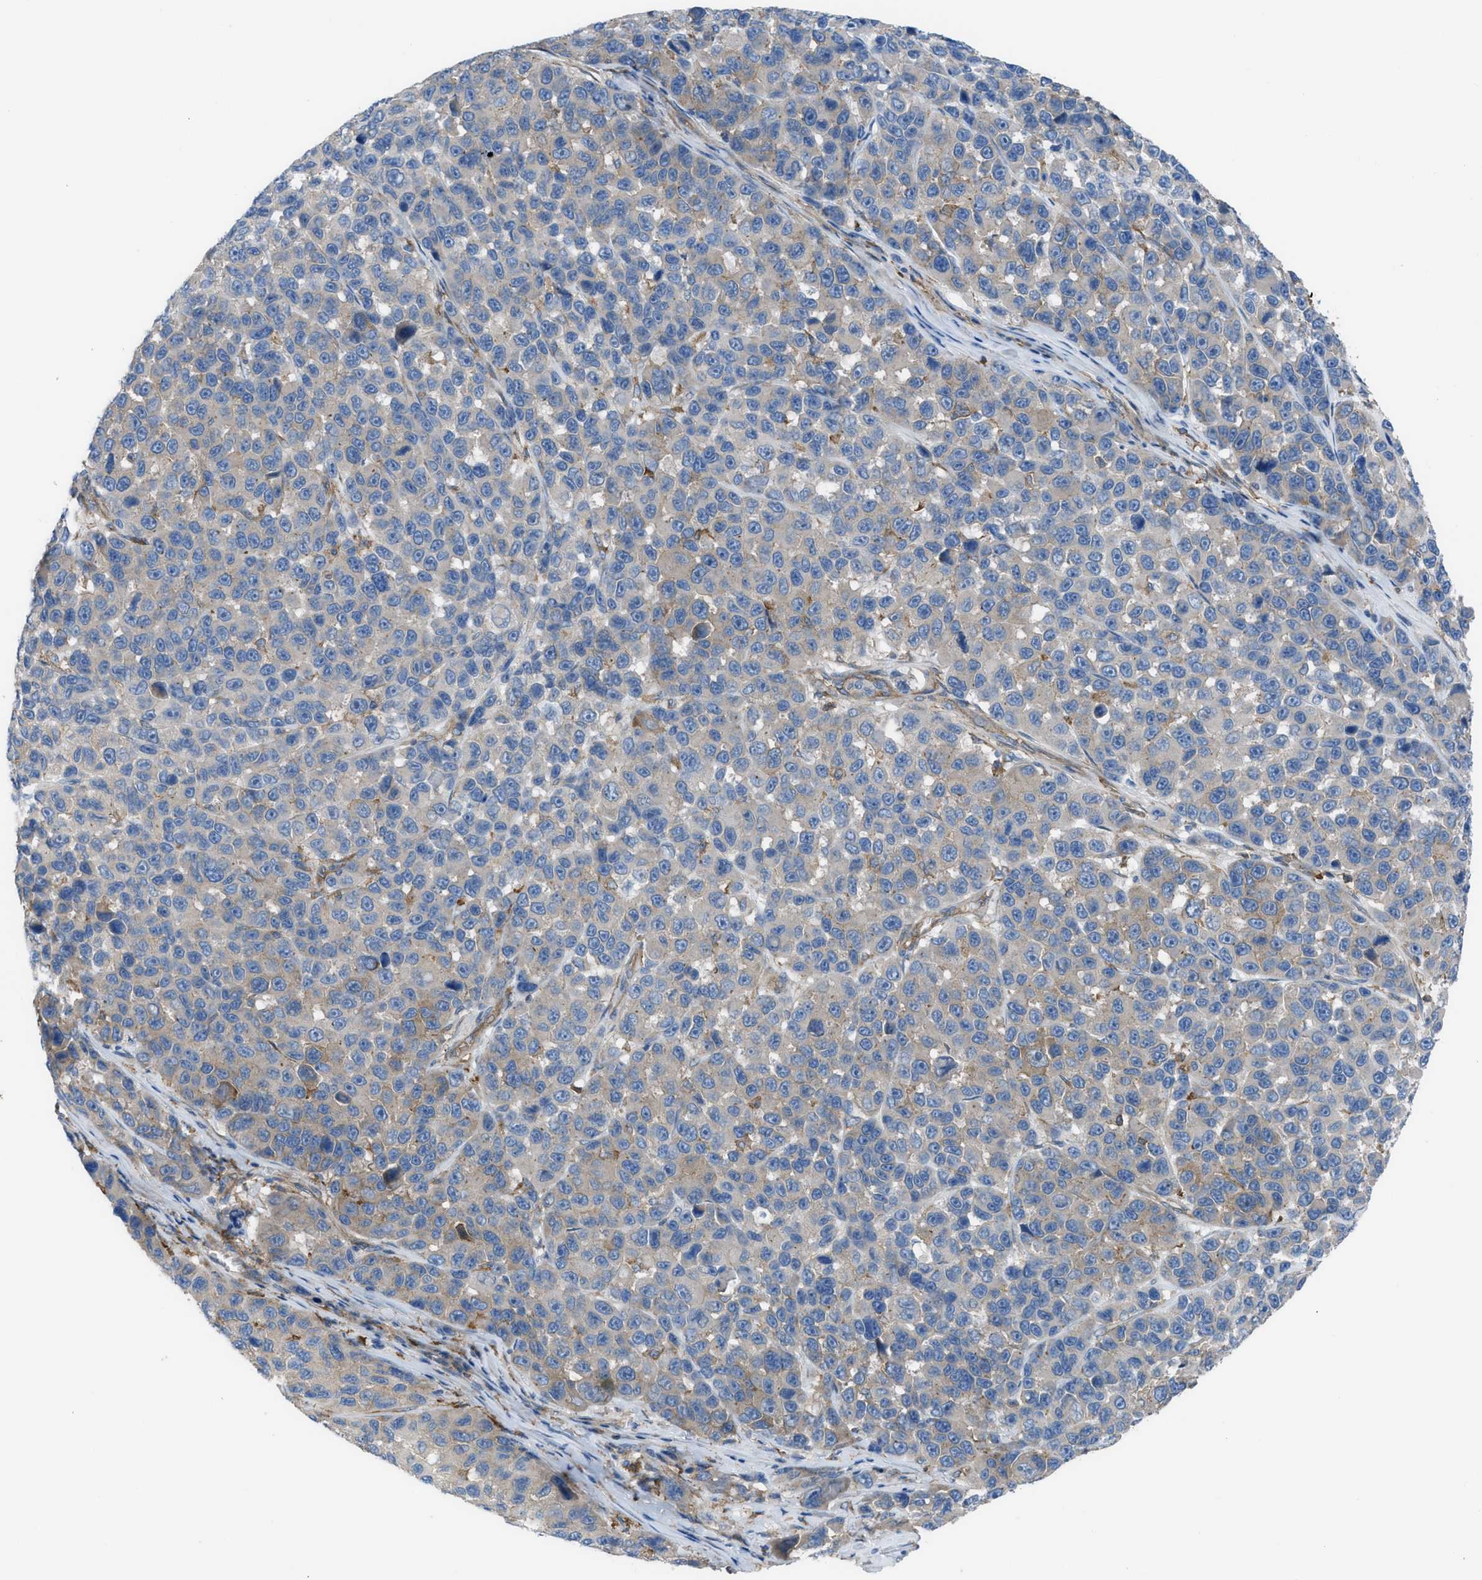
{"staining": {"intensity": "weak", "quantity": "<25%", "location": "cytoplasmic/membranous"}, "tissue": "melanoma", "cell_type": "Tumor cells", "image_type": "cancer", "snomed": [{"axis": "morphology", "description": "Malignant melanoma, NOS"}, {"axis": "topography", "description": "Skin"}], "caption": "Tumor cells are negative for protein expression in human melanoma. (DAB (3,3'-diaminobenzidine) immunohistochemistry (IHC), high magnification).", "gene": "EGFR", "patient": {"sex": "male", "age": 53}}